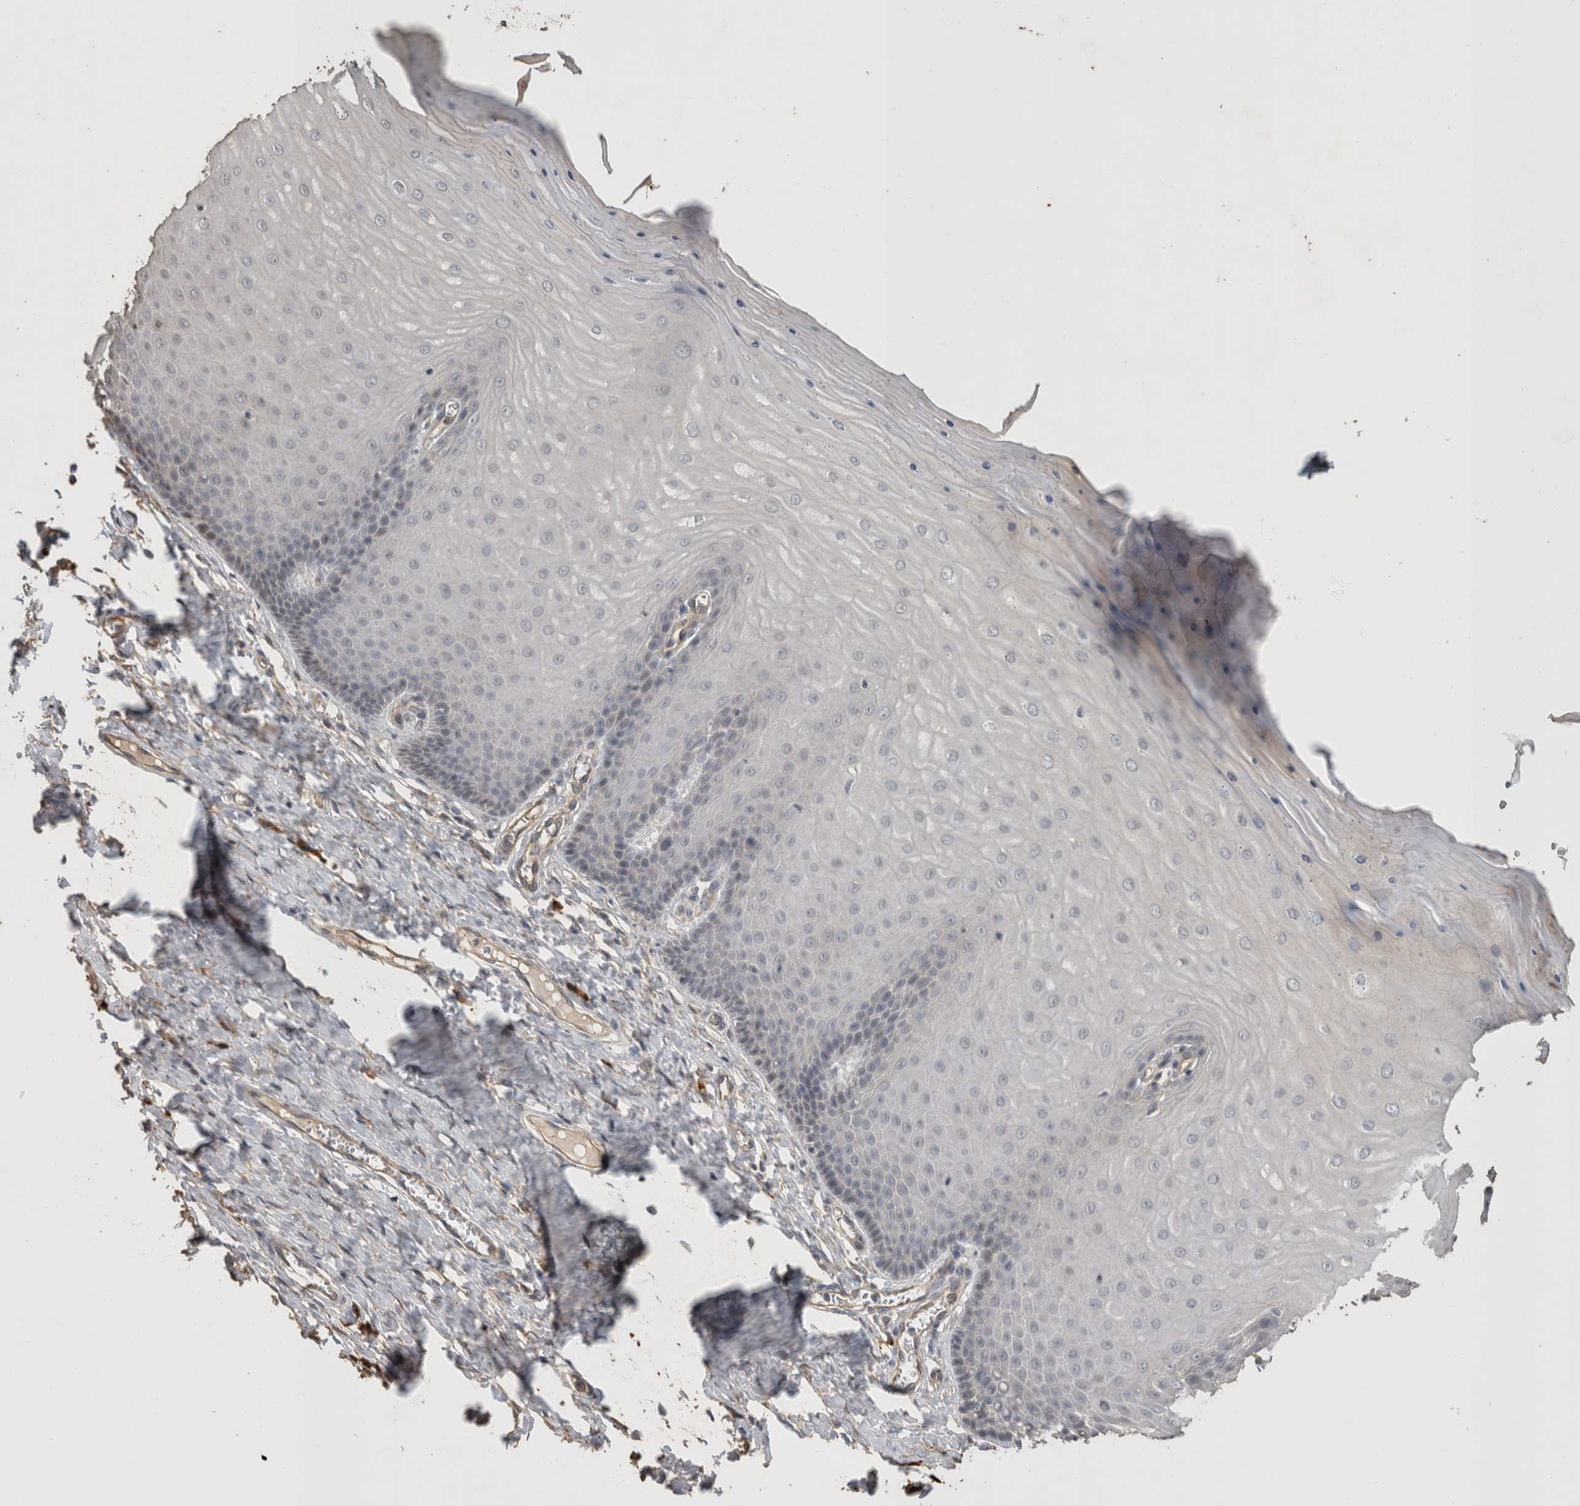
{"staining": {"intensity": "negative", "quantity": "none", "location": "none"}, "tissue": "cervix", "cell_type": "Glandular cells", "image_type": "normal", "snomed": [{"axis": "morphology", "description": "Normal tissue, NOS"}, {"axis": "topography", "description": "Cervix"}], "caption": "Immunohistochemical staining of normal cervix demonstrates no significant positivity in glandular cells.", "gene": "RHPN1", "patient": {"sex": "female", "age": 55}}